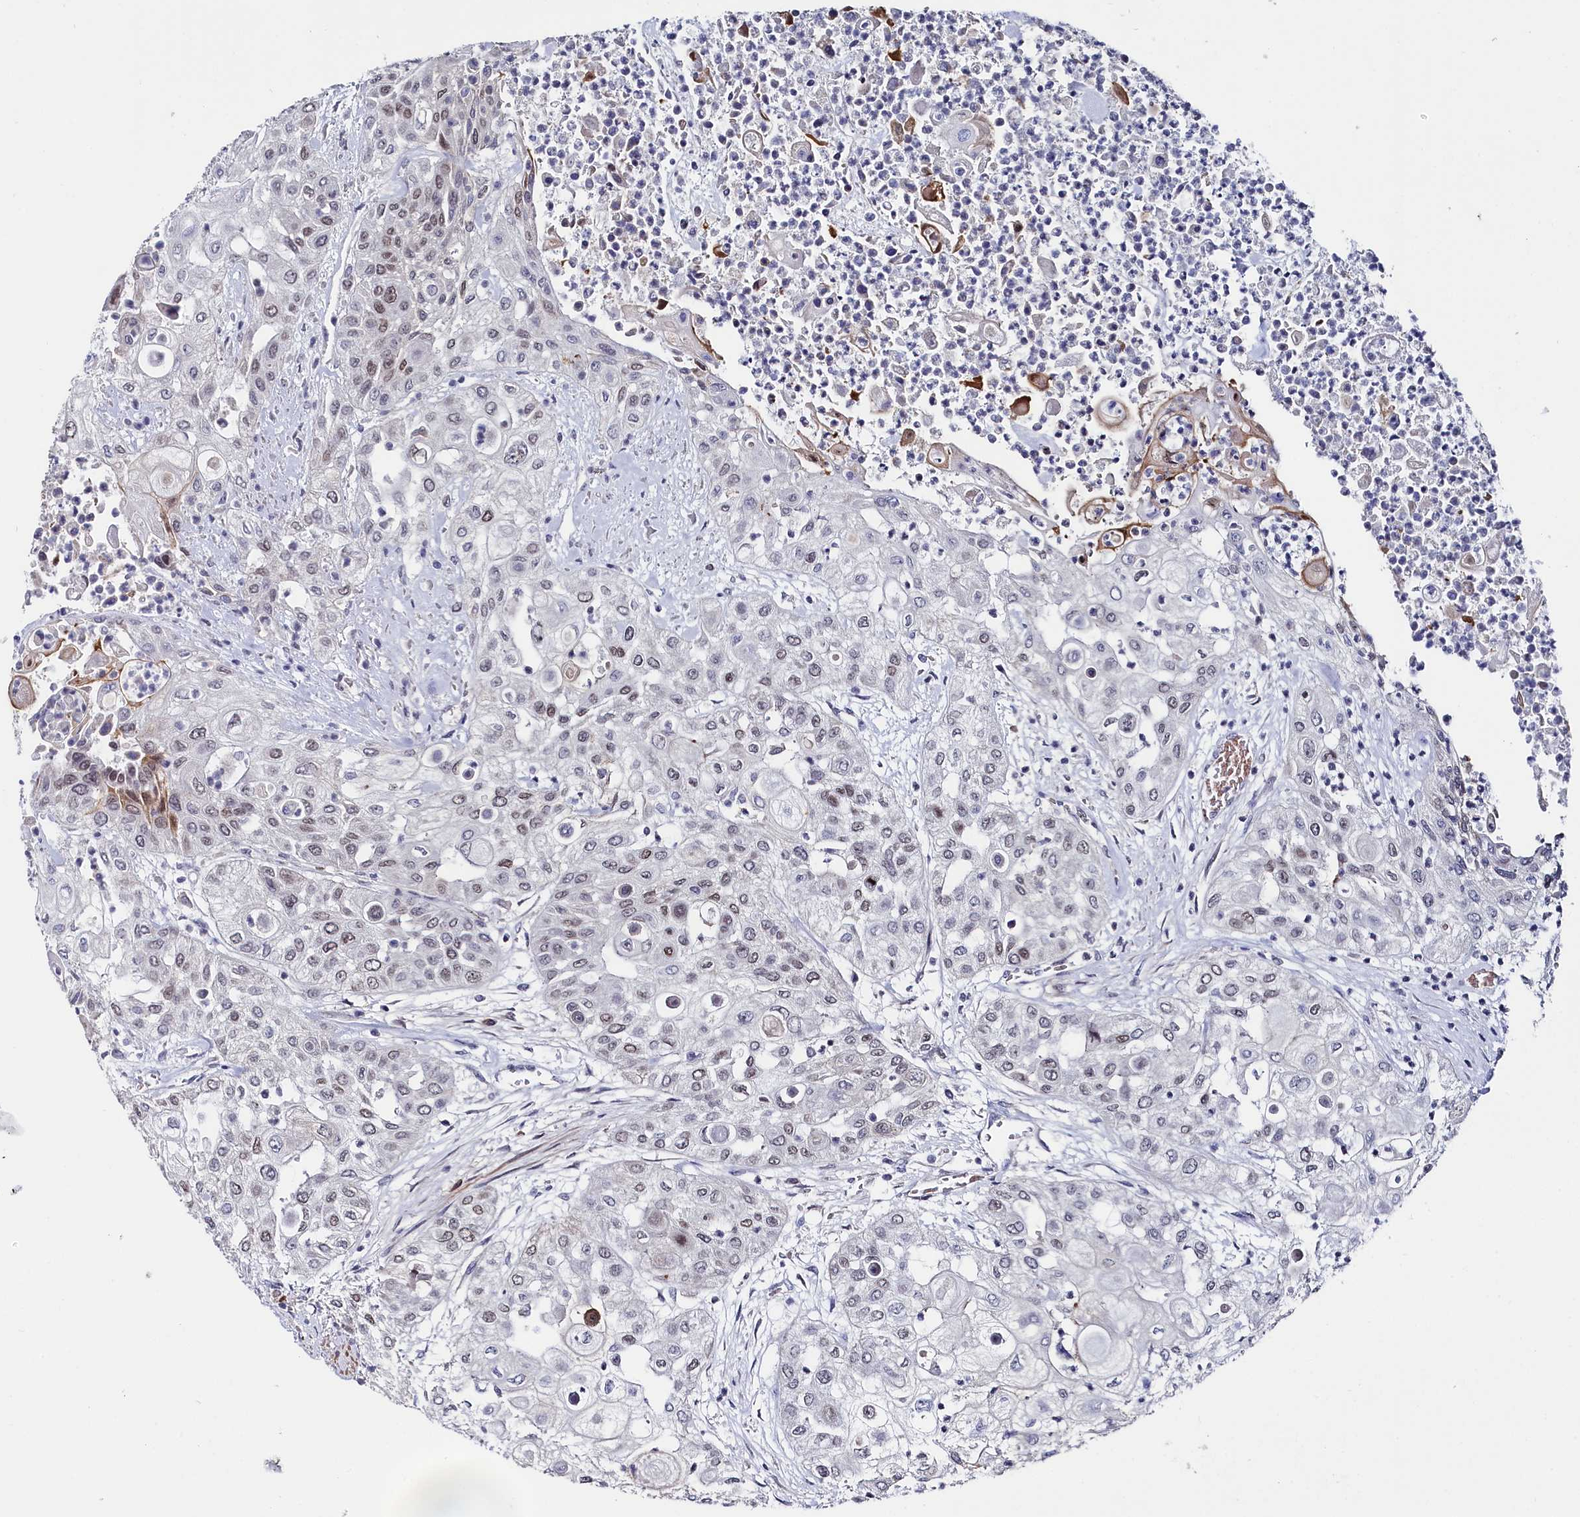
{"staining": {"intensity": "weak", "quantity": "25%-75%", "location": "nuclear"}, "tissue": "urothelial cancer", "cell_type": "Tumor cells", "image_type": "cancer", "snomed": [{"axis": "morphology", "description": "Urothelial carcinoma, High grade"}, {"axis": "topography", "description": "Urinary bladder"}], "caption": "Urothelial carcinoma (high-grade) was stained to show a protein in brown. There is low levels of weak nuclear positivity in approximately 25%-75% of tumor cells.", "gene": "TIGD4", "patient": {"sex": "female", "age": 79}}